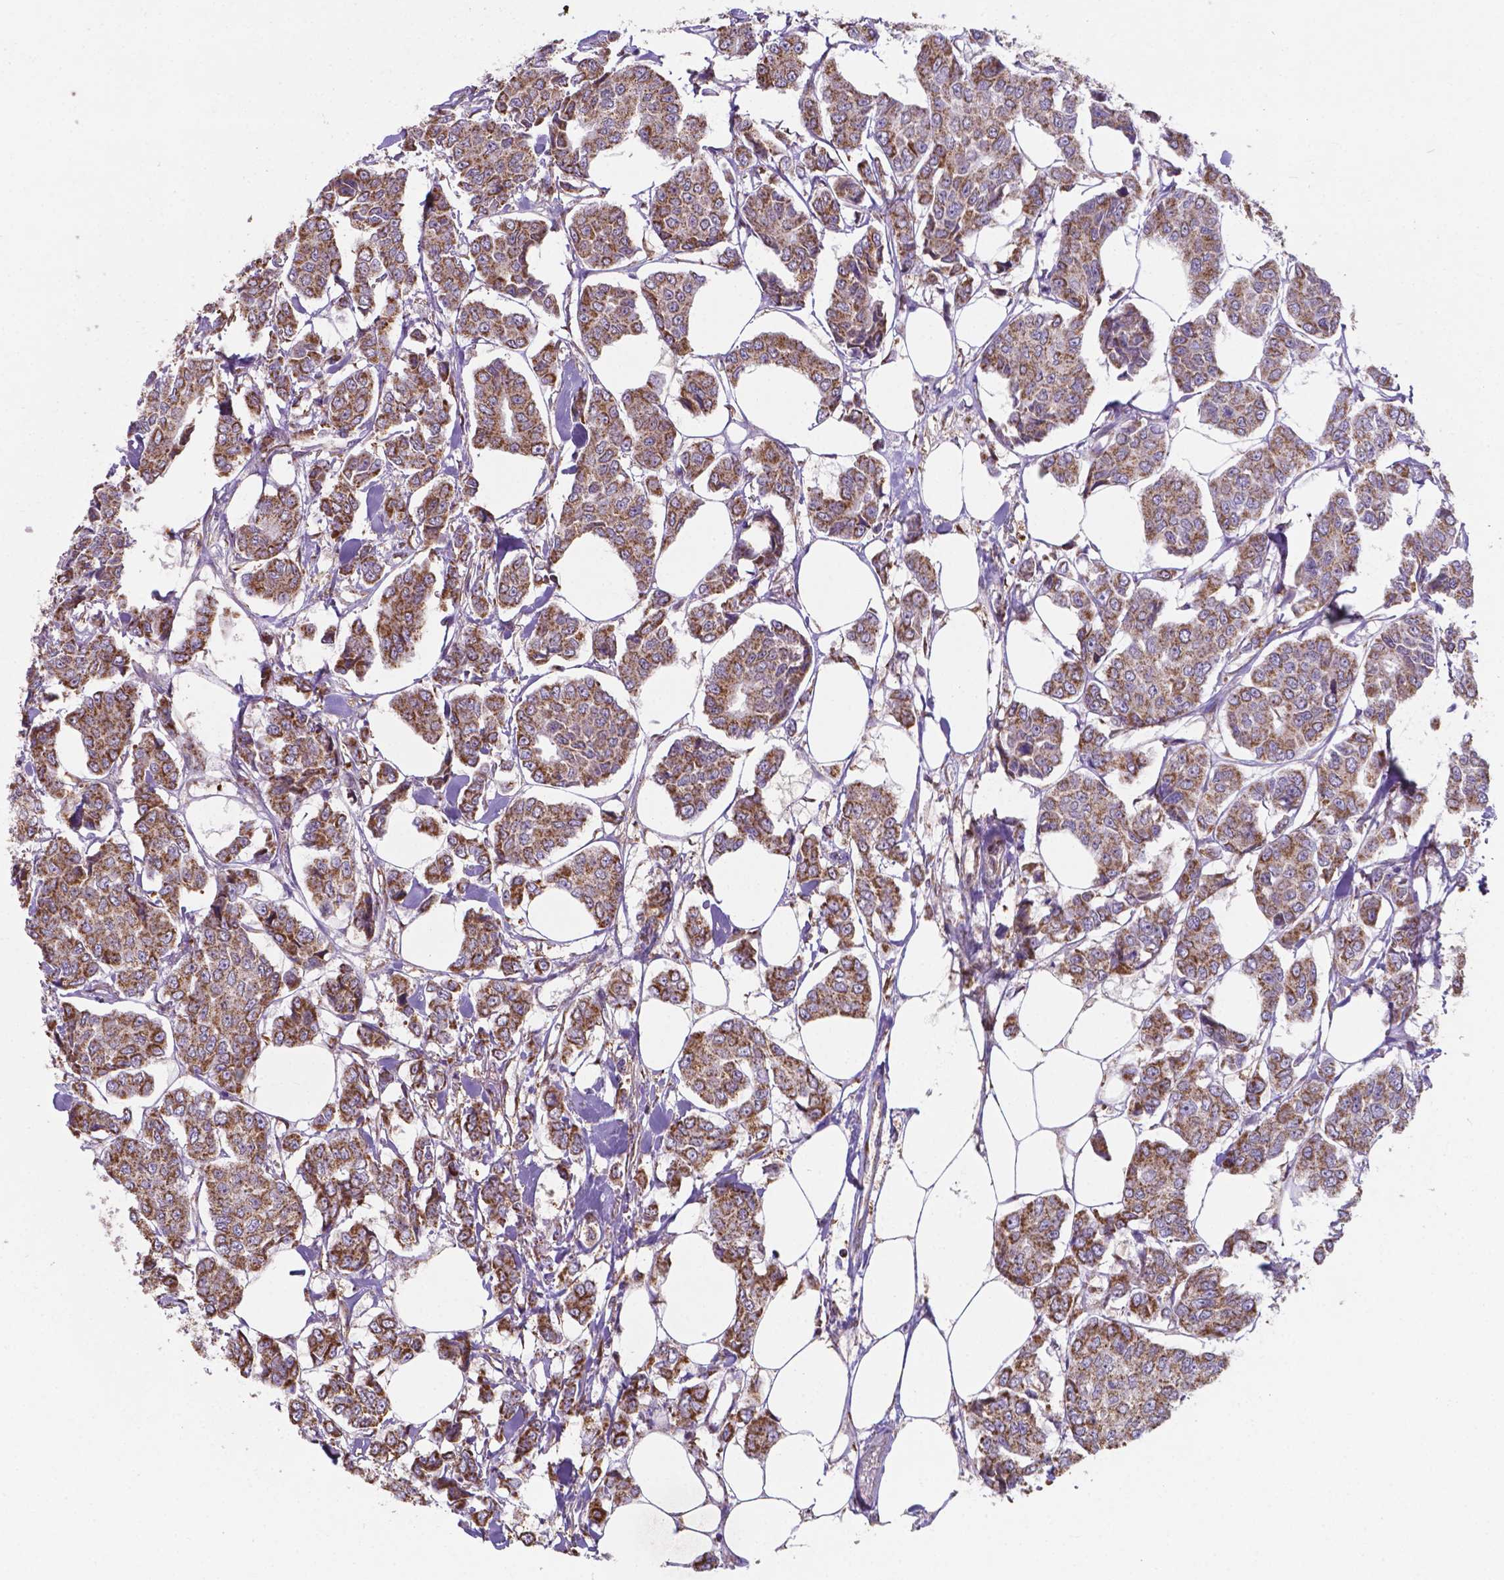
{"staining": {"intensity": "moderate", "quantity": ">75%", "location": "cytoplasmic/membranous"}, "tissue": "breast cancer", "cell_type": "Tumor cells", "image_type": "cancer", "snomed": [{"axis": "morphology", "description": "Duct carcinoma"}, {"axis": "topography", "description": "Breast"}], "caption": "A histopathology image of human breast cancer (invasive ductal carcinoma) stained for a protein exhibits moderate cytoplasmic/membranous brown staining in tumor cells.", "gene": "FAM114A1", "patient": {"sex": "female", "age": 94}}